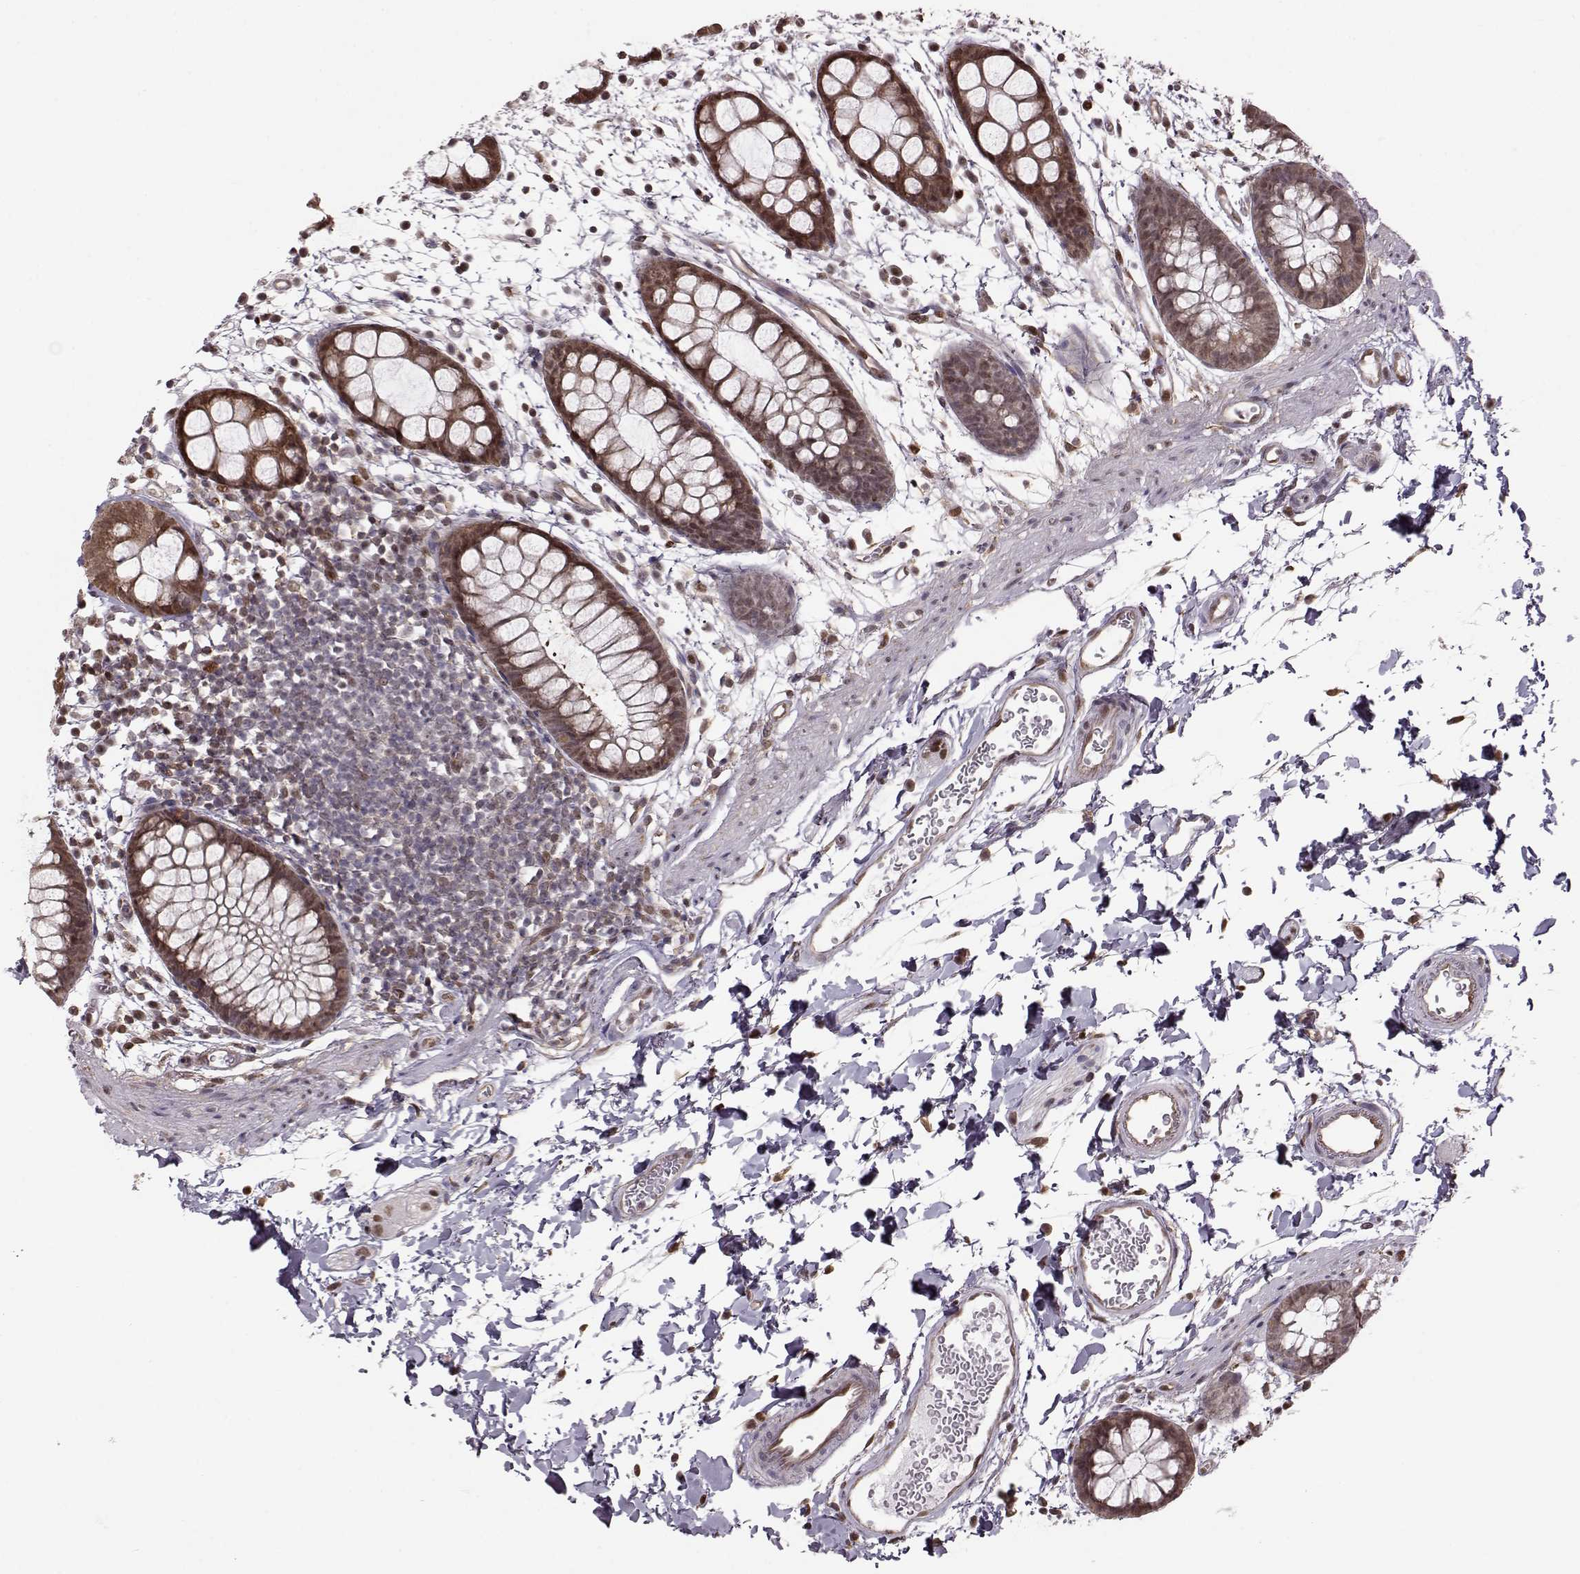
{"staining": {"intensity": "moderate", "quantity": "25%-75%", "location": "cytoplasmic/membranous"}, "tissue": "rectum", "cell_type": "Glandular cells", "image_type": "normal", "snomed": [{"axis": "morphology", "description": "Normal tissue, NOS"}, {"axis": "topography", "description": "Rectum"}], "caption": "Rectum stained with immunohistochemistry reveals moderate cytoplasmic/membranous positivity in approximately 25%-75% of glandular cells. Nuclei are stained in blue.", "gene": "KLF6", "patient": {"sex": "male", "age": 57}}